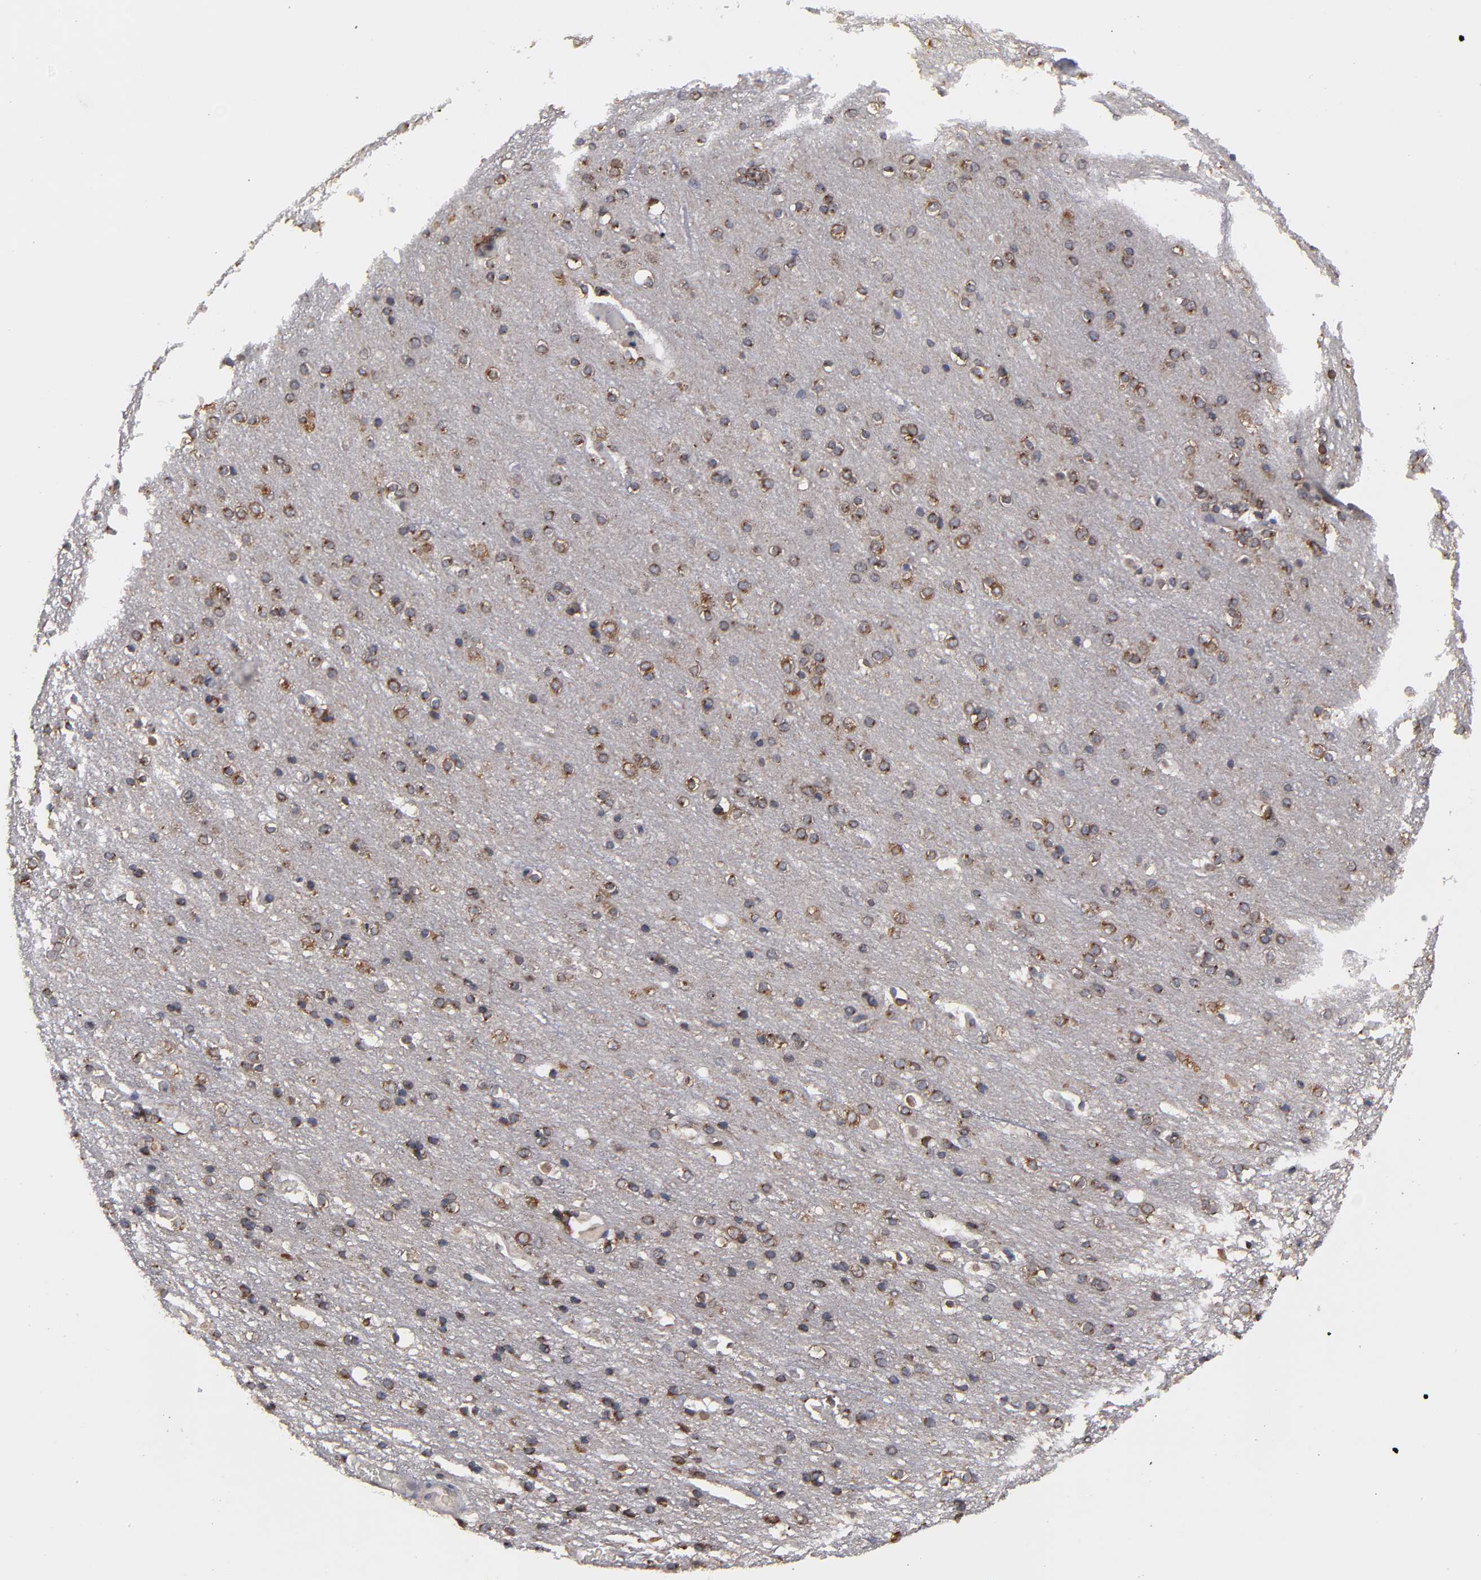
{"staining": {"intensity": "negative", "quantity": "none", "location": "none"}, "tissue": "cerebral cortex", "cell_type": "Endothelial cells", "image_type": "normal", "snomed": [{"axis": "morphology", "description": "Normal tissue, NOS"}, {"axis": "topography", "description": "Cerebral cortex"}], "caption": "Cerebral cortex was stained to show a protein in brown. There is no significant positivity in endothelial cells. (Brightfield microscopy of DAB immunohistochemistry (IHC) at high magnification).", "gene": "CEP97", "patient": {"sex": "female", "age": 54}}